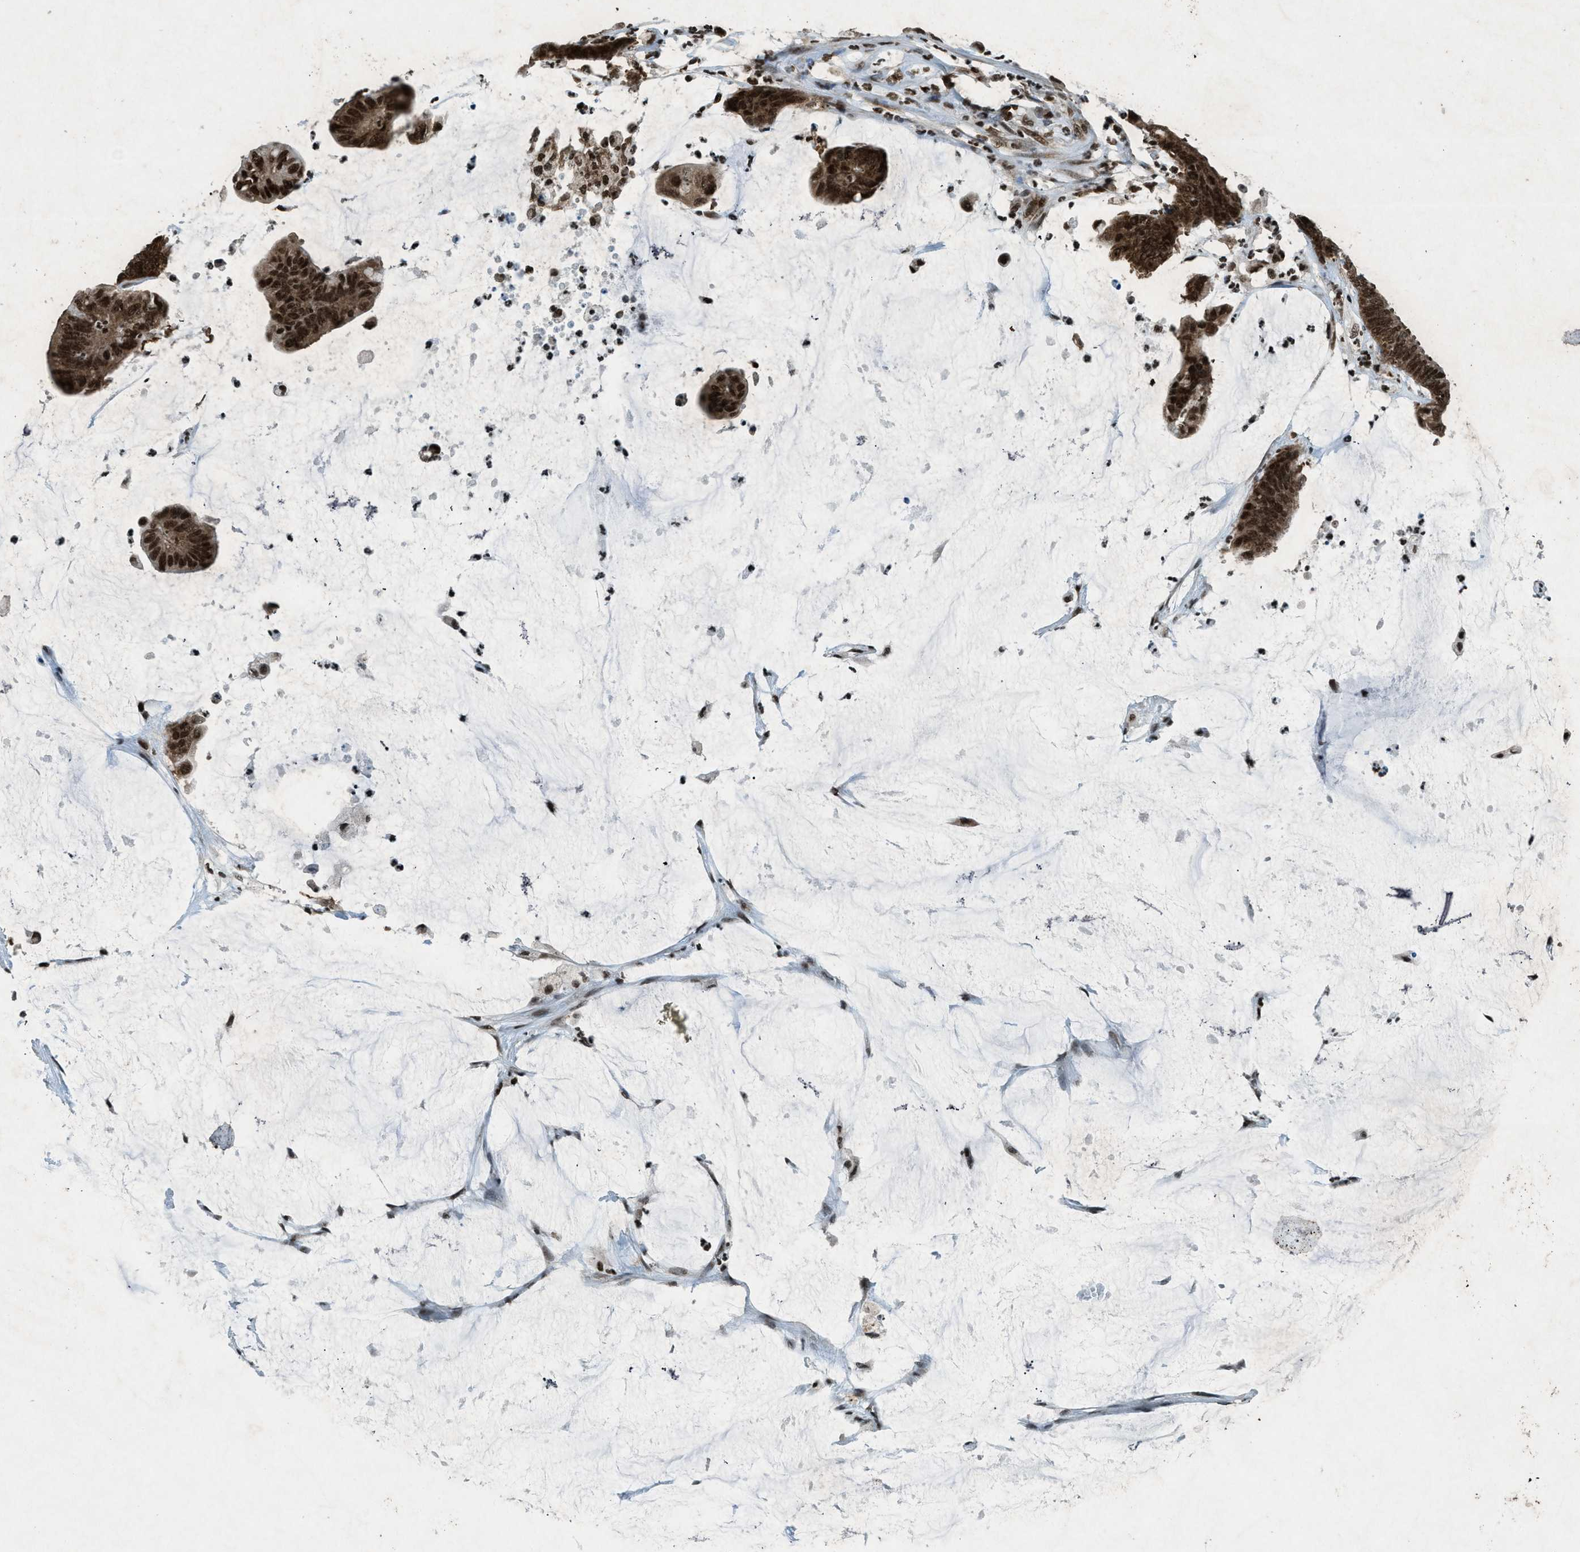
{"staining": {"intensity": "strong", "quantity": ">75%", "location": "cytoplasmic/membranous,nuclear"}, "tissue": "colorectal cancer", "cell_type": "Tumor cells", "image_type": "cancer", "snomed": [{"axis": "morphology", "description": "Adenocarcinoma, NOS"}, {"axis": "topography", "description": "Rectum"}], "caption": "The histopathology image reveals a brown stain indicating the presence of a protein in the cytoplasmic/membranous and nuclear of tumor cells in colorectal adenocarcinoma.", "gene": "NXF1", "patient": {"sex": "female", "age": 66}}